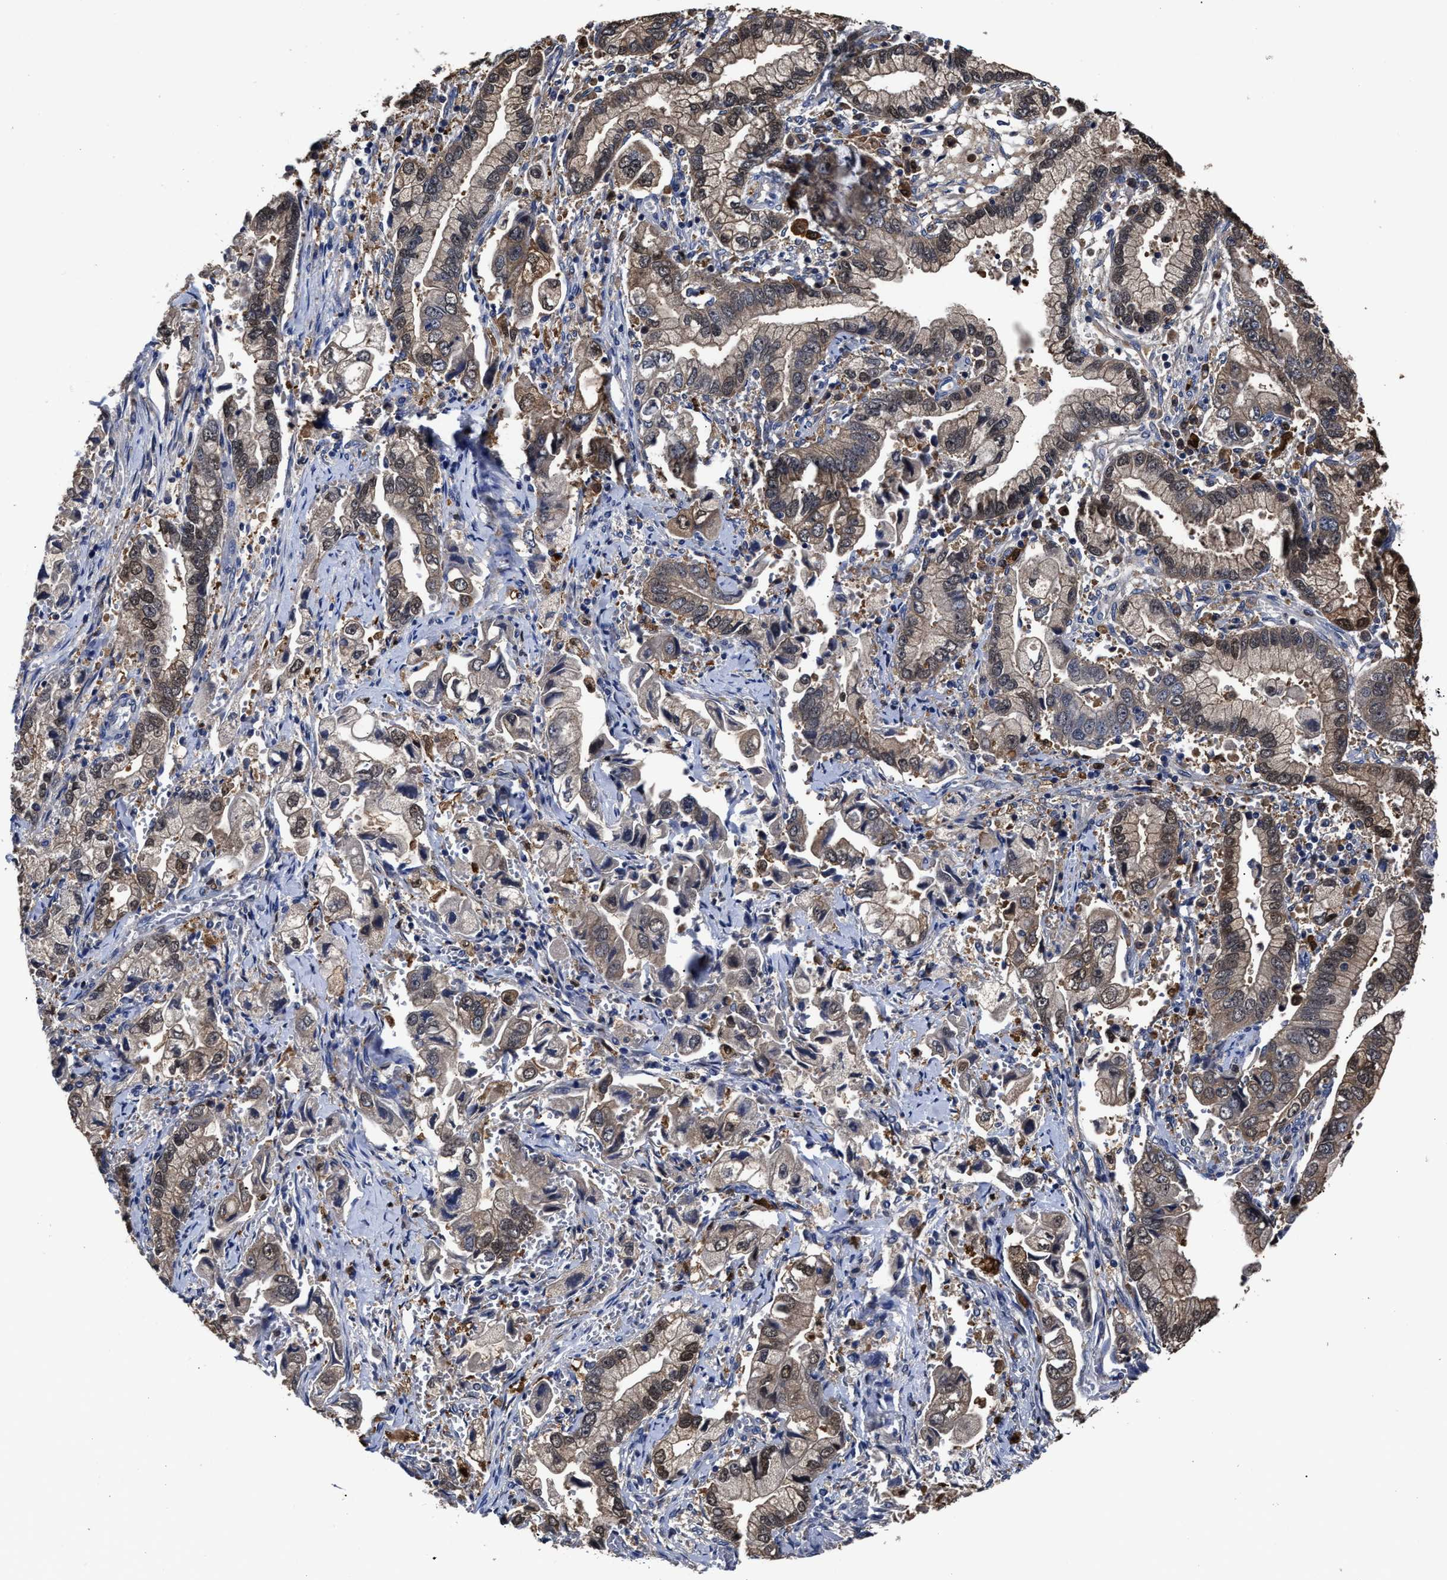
{"staining": {"intensity": "weak", "quantity": ">75%", "location": "cytoplasmic/membranous"}, "tissue": "stomach cancer", "cell_type": "Tumor cells", "image_type": "cancer", "snomed": [{"axis": "morphology", "description": "Normal tissue, NOS"}, {"axis": "morphology", "description": "Adenocarcinoma, NOS"}, {"axis": "topography", "description": "Stomach"}], "caption": "A micrograph of stomach cancer stained for a protein displays weak cytoplasmic/membranous brown staining in tumor cells.", "gene": "PRPF4B", "patient": {"sex": "male", "age": 62}}